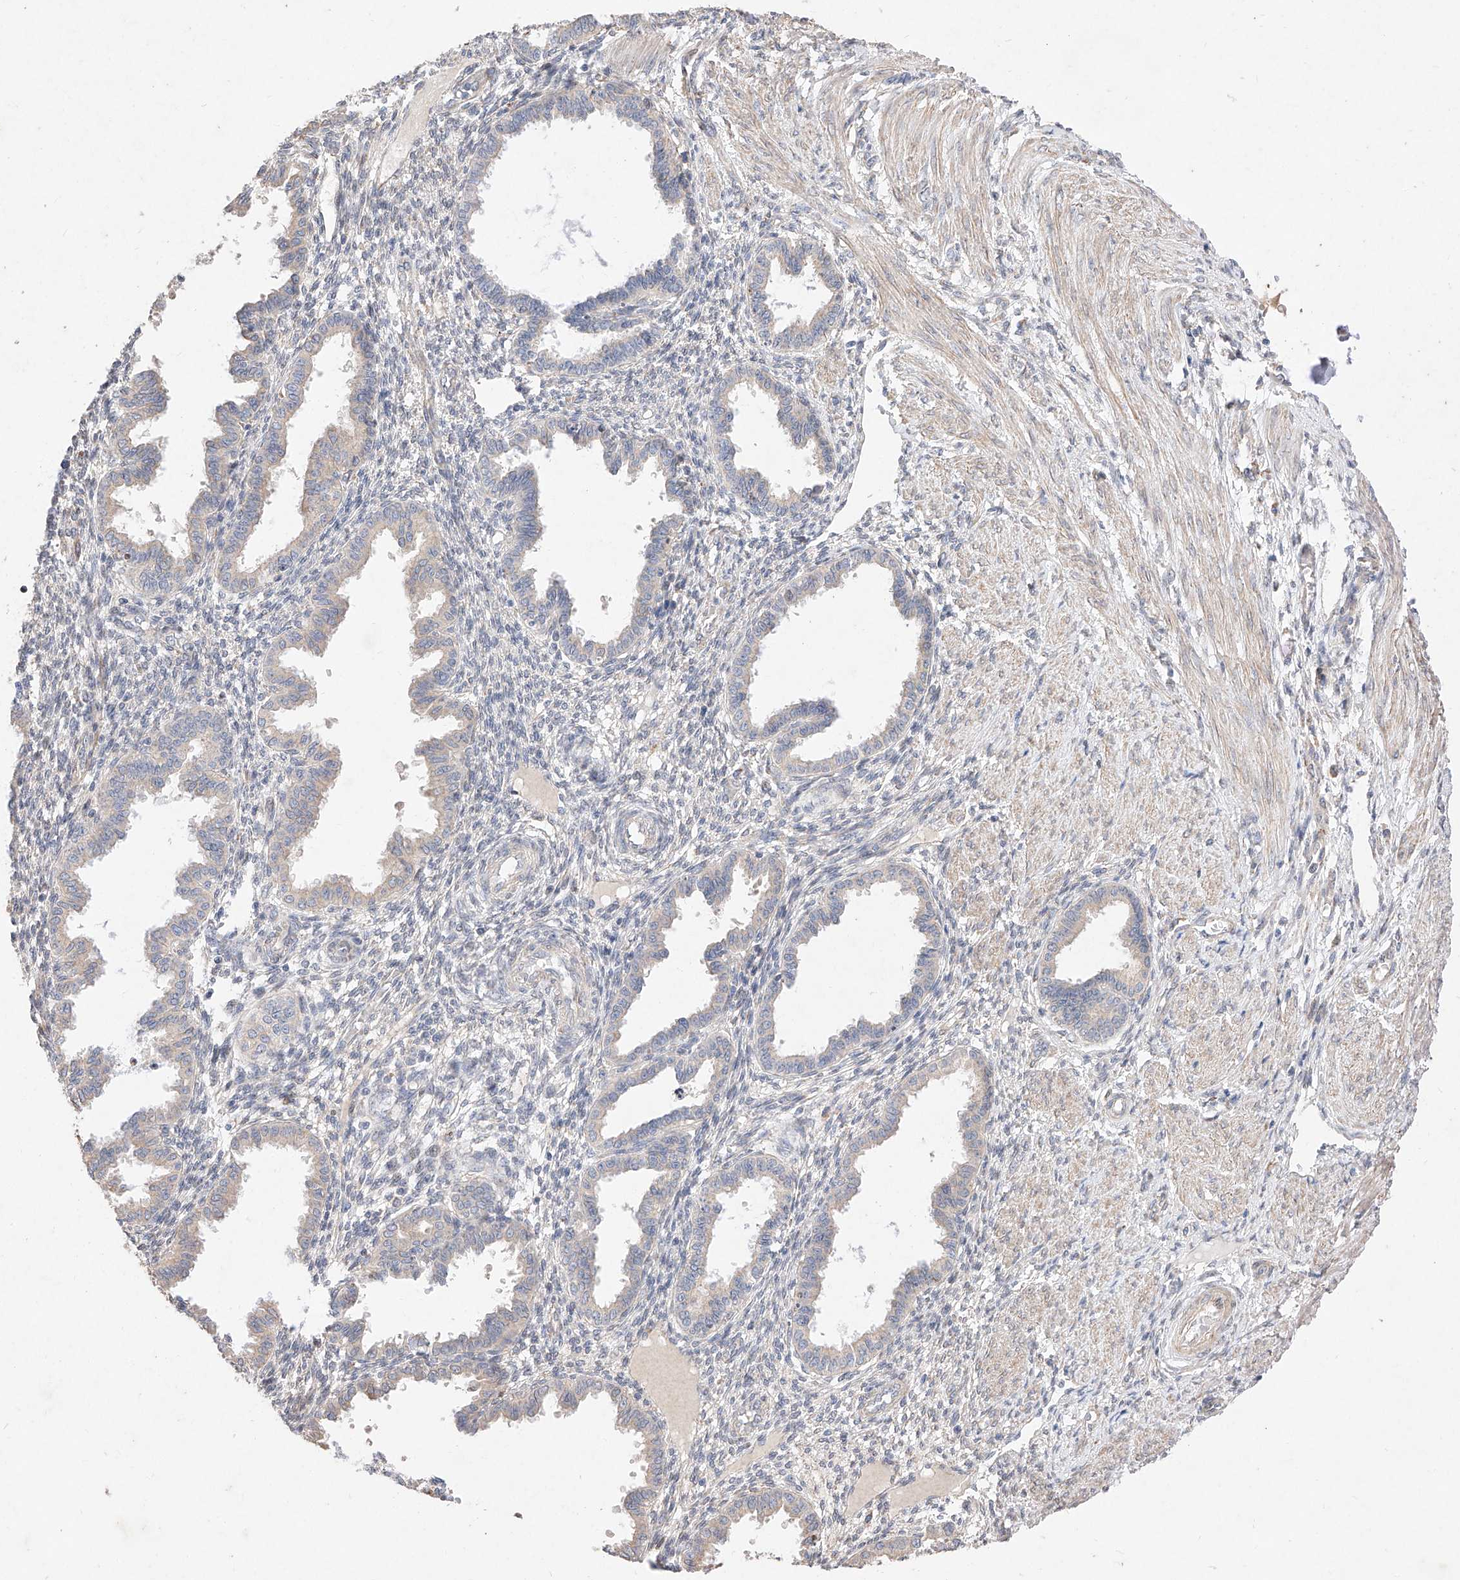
{"staining": {"intensity": "weak", "quantity": "<25%", "location": "cytoplasmic/membranous"}, "tissue": "endometrium", "cell_type": "Cells in endometrial stroma", "image_type": "normal", "snomed": [{"axis": "morphology", "description": "Normal tissue, NOS"}, {"axis": "topography", "description": "Endometrium"}], "caption": "Endometrium stained for a protein using immunohistochemistry (IHC) exhibits no staining cells in endometrial stroma.", "gene": "ATP9B", "patient": {"sex": "female", "age": 33}}